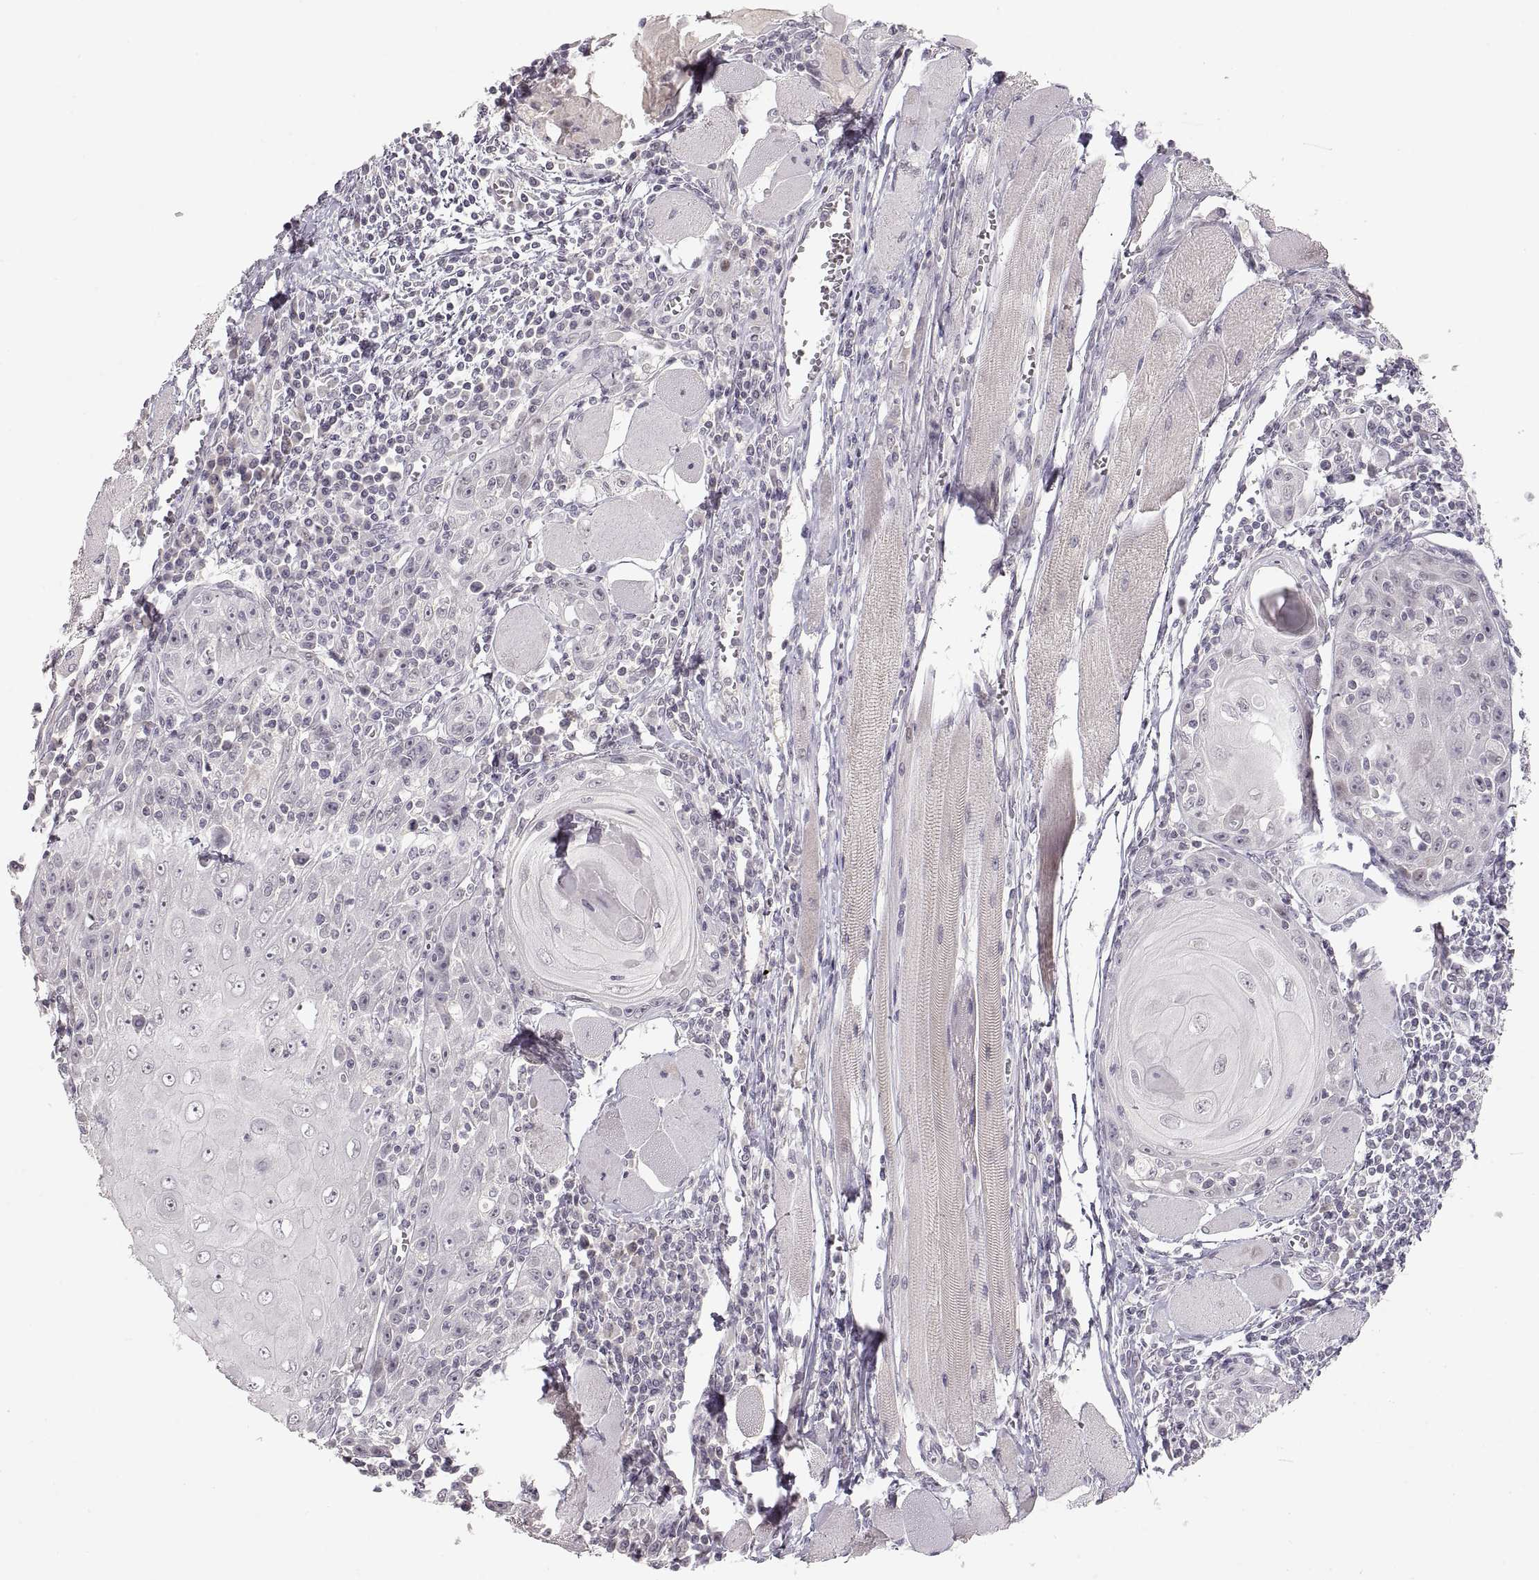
{"staining": {"intensity": "negative", "quantity": "none", "location": "none"}, "tissue": "head and neck cancer", "cell_type": "Tumor cells", "image_type": "cancer", "snomed": [{"axis": "morphology", "description": "Normal tissue, NOS"}, {"axis": "morphology", "description": "Squamous cell carcinoma, NOS"}, {"axis": "topography", "description": "Oral tissue"}, {"axis": "topography", "description": "Head-Neck"}], "caption": "Immunohistochemistry photomicrograph of neoplastic tissue: head and neck cancer (squamous cell carcinoma) stained with DAB (3,3'-diaminobenzidine) demonstrates no significant protein expression in tumor cells.", "gene": "PCSK2", "patient": {"sex": "male", "age": 52}}